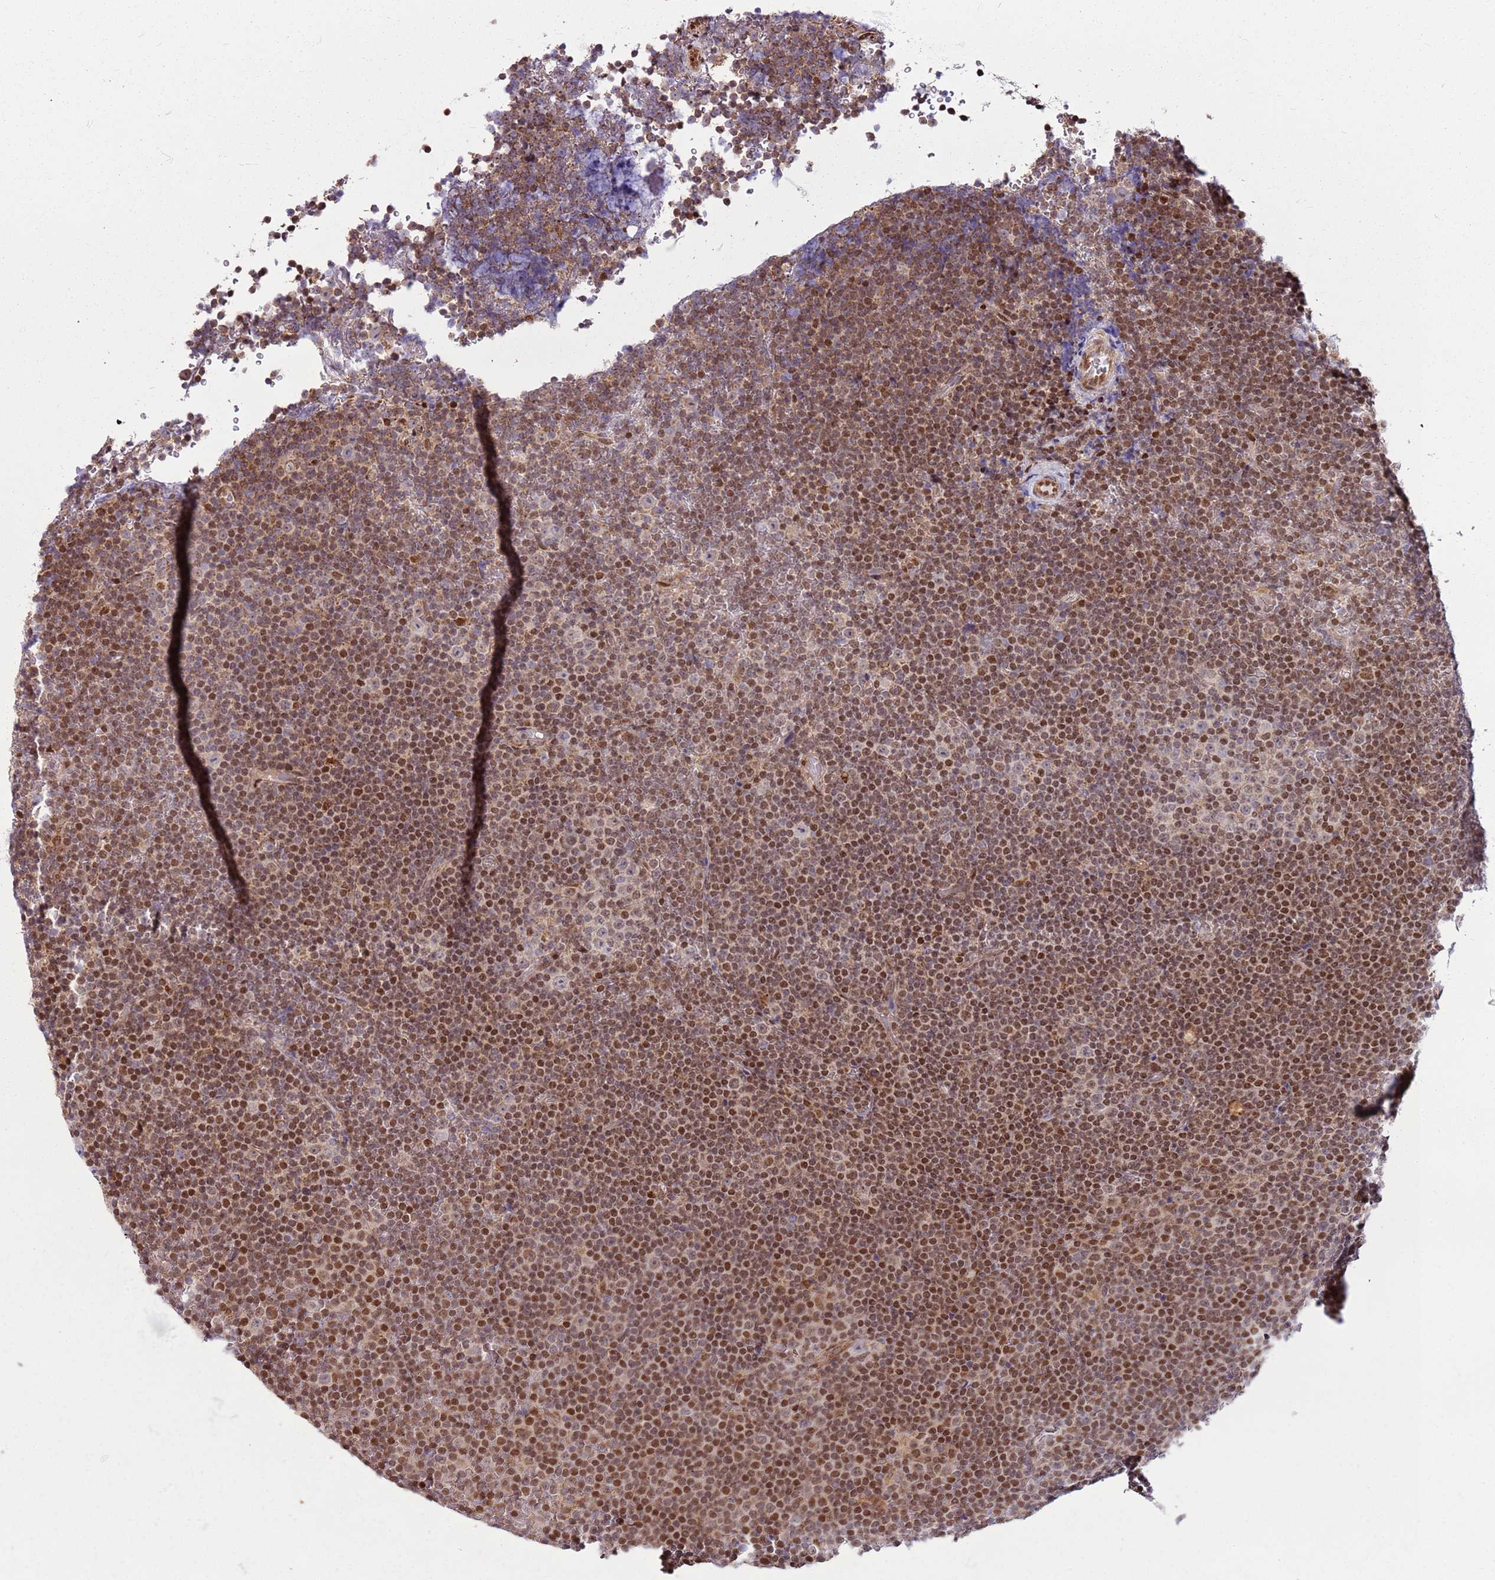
{"staining": {"intensity": "moderate", "quantity": ">75%", "location": "cytoplasmic/membranous,nuclear"}, "tissue": "lymphoma", "cell_type": "Tumor cells", "image_type": "cancer", "snomed": [{"axis": "morphology", "description": "Malignant lymphoma, non-Hodgkin's type, Low grade"}, {"axis": "topography", "description": "Lymph node"}], "caption": "DAB immunohistochemical staining of human low-grade malignant lymphoma, non-Hodgkin's type shows moderate cytoplasmic/membranous and nuclear protein expression in about >75% of tumor cells.", "gene": "PCTP", "patient": {"sex": "female", "age": 67}}